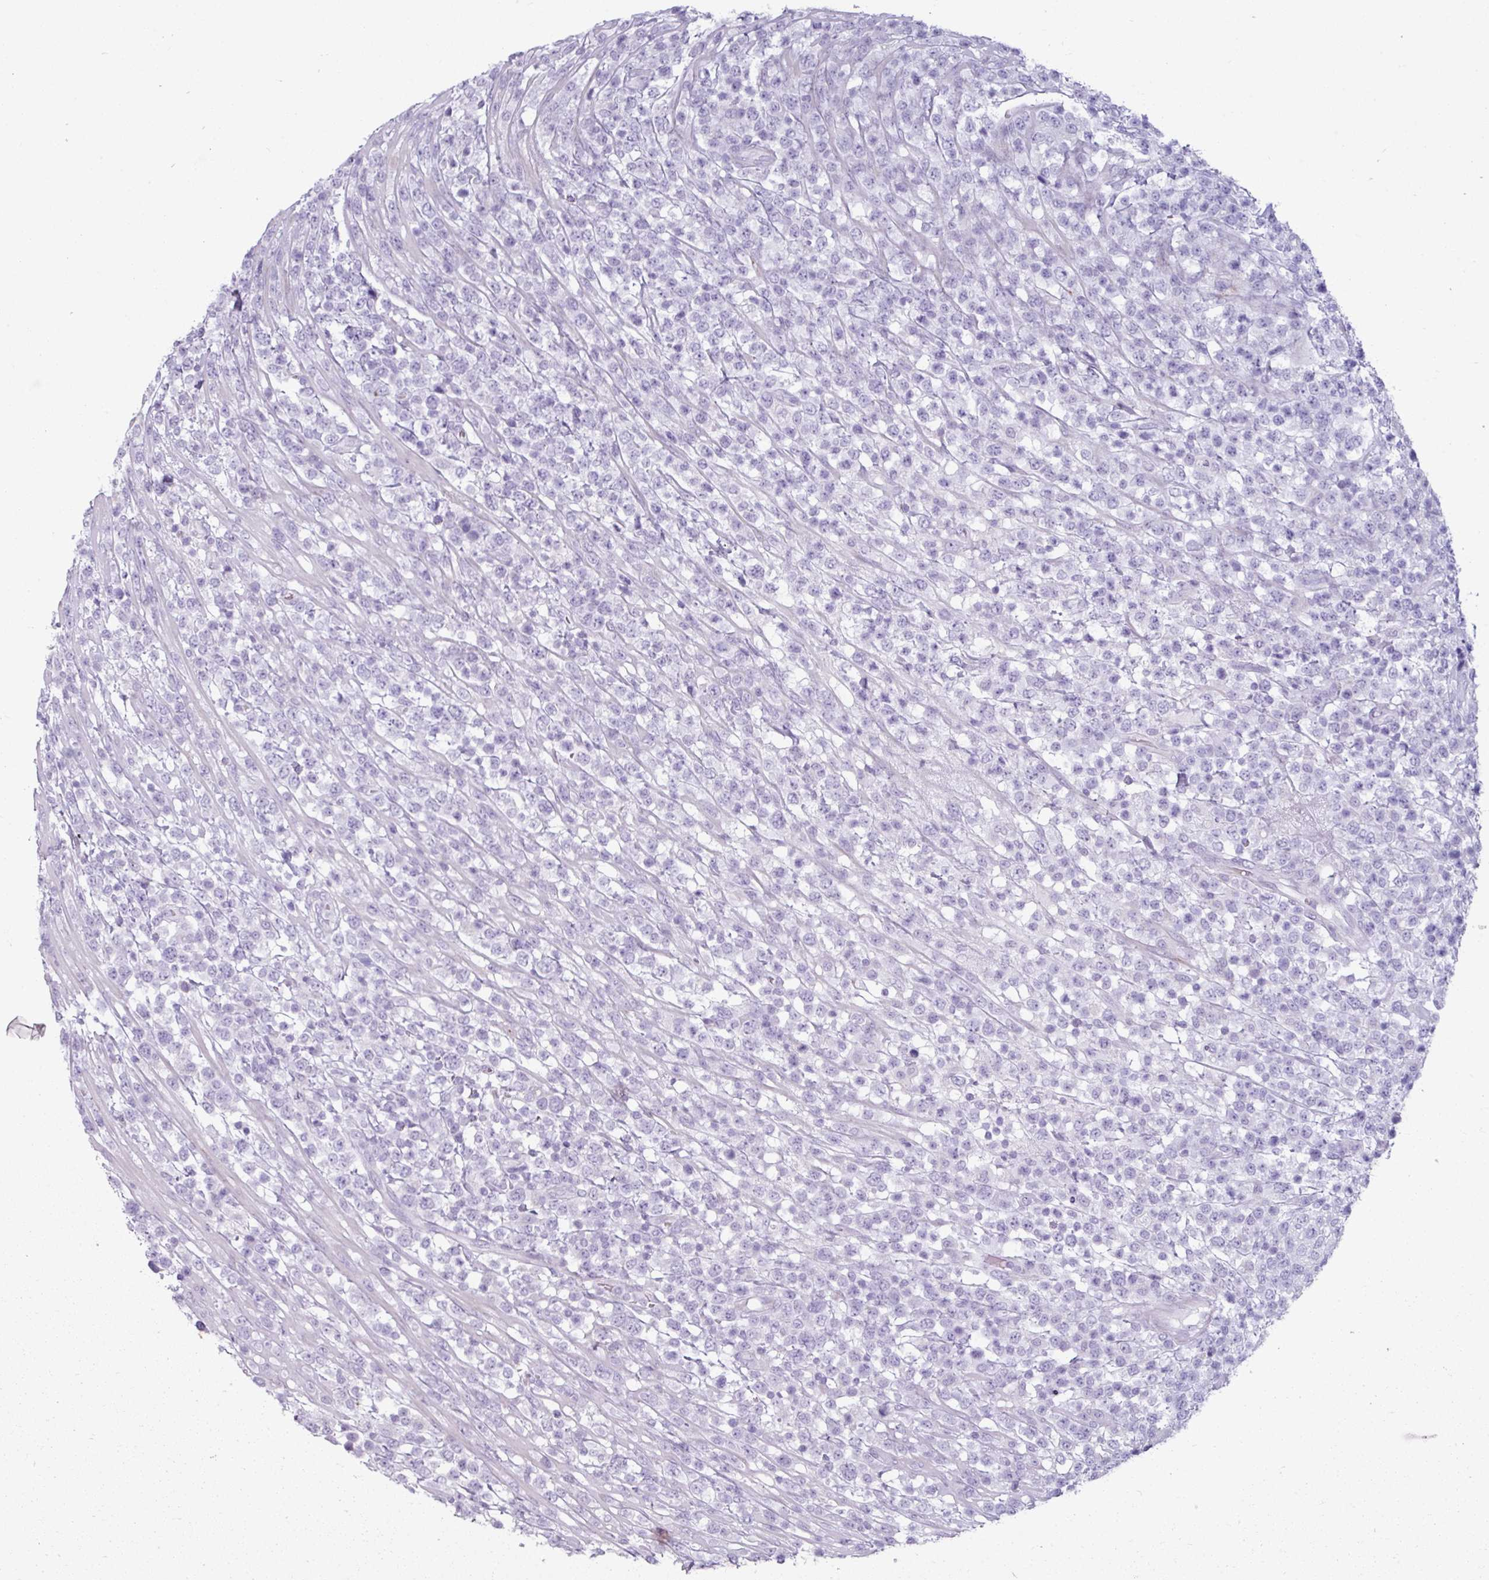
{"staining": {"intensity": "negative", "quantity": "none", "location": "none"}, "tissue": "lymphoma", "cell_type": "Tumor cells", "image_type": "cancer", "snomed": [{"axis": "morphology", "description": "Malignant lymphoma, non-Hodgkin's type, High grade"}, {"axis": "topography", "description": "Colon"}], "caption": "Lymphoma was stained to show a protein in brown. There is no significant positivity in tumor cells.", "gene": "CLCA1", "patient": {"sex": "female", "age": 53}}